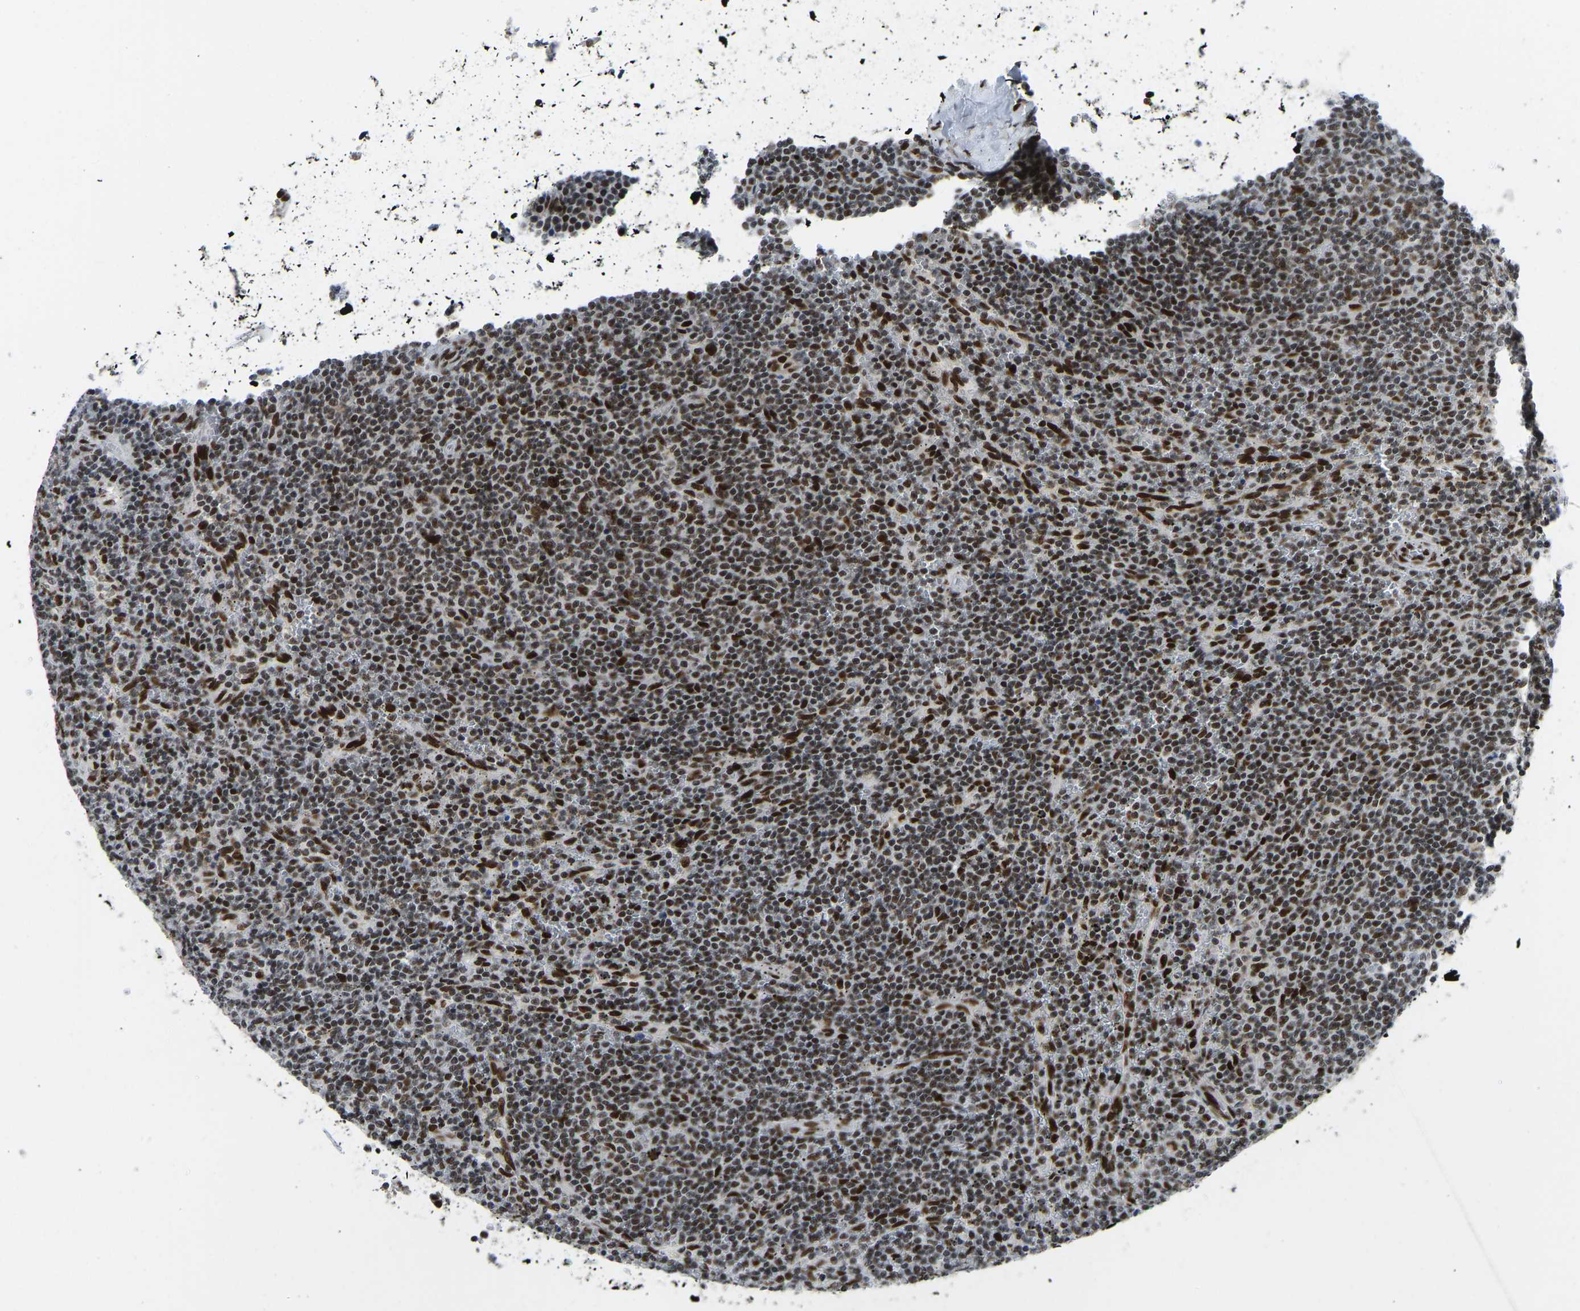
{"staining": {"intensity": "strong", "quantity": ">75%", "location": "nuclear"}, "tissue": "lymphoma", "cell_type": "Tumor cells", "image_type": "cancer", "snomed": [{"axis": "morphology", "description": "Malignant lymphoma, non-Hodgkin's type, Low grade"}, {"axis": "topography", "description": "Spleen"}], "caption": "Protein expression analysis of human lymphoma reveals strong nuclear expression in approximately >75% of tumor cells. (DAB (3,3'-diaminobenzidine) = brown stain, brightfield microscopy at high magnification).", "gene": "FOXK1", "patient": {"sex": "female", "age": 19}}